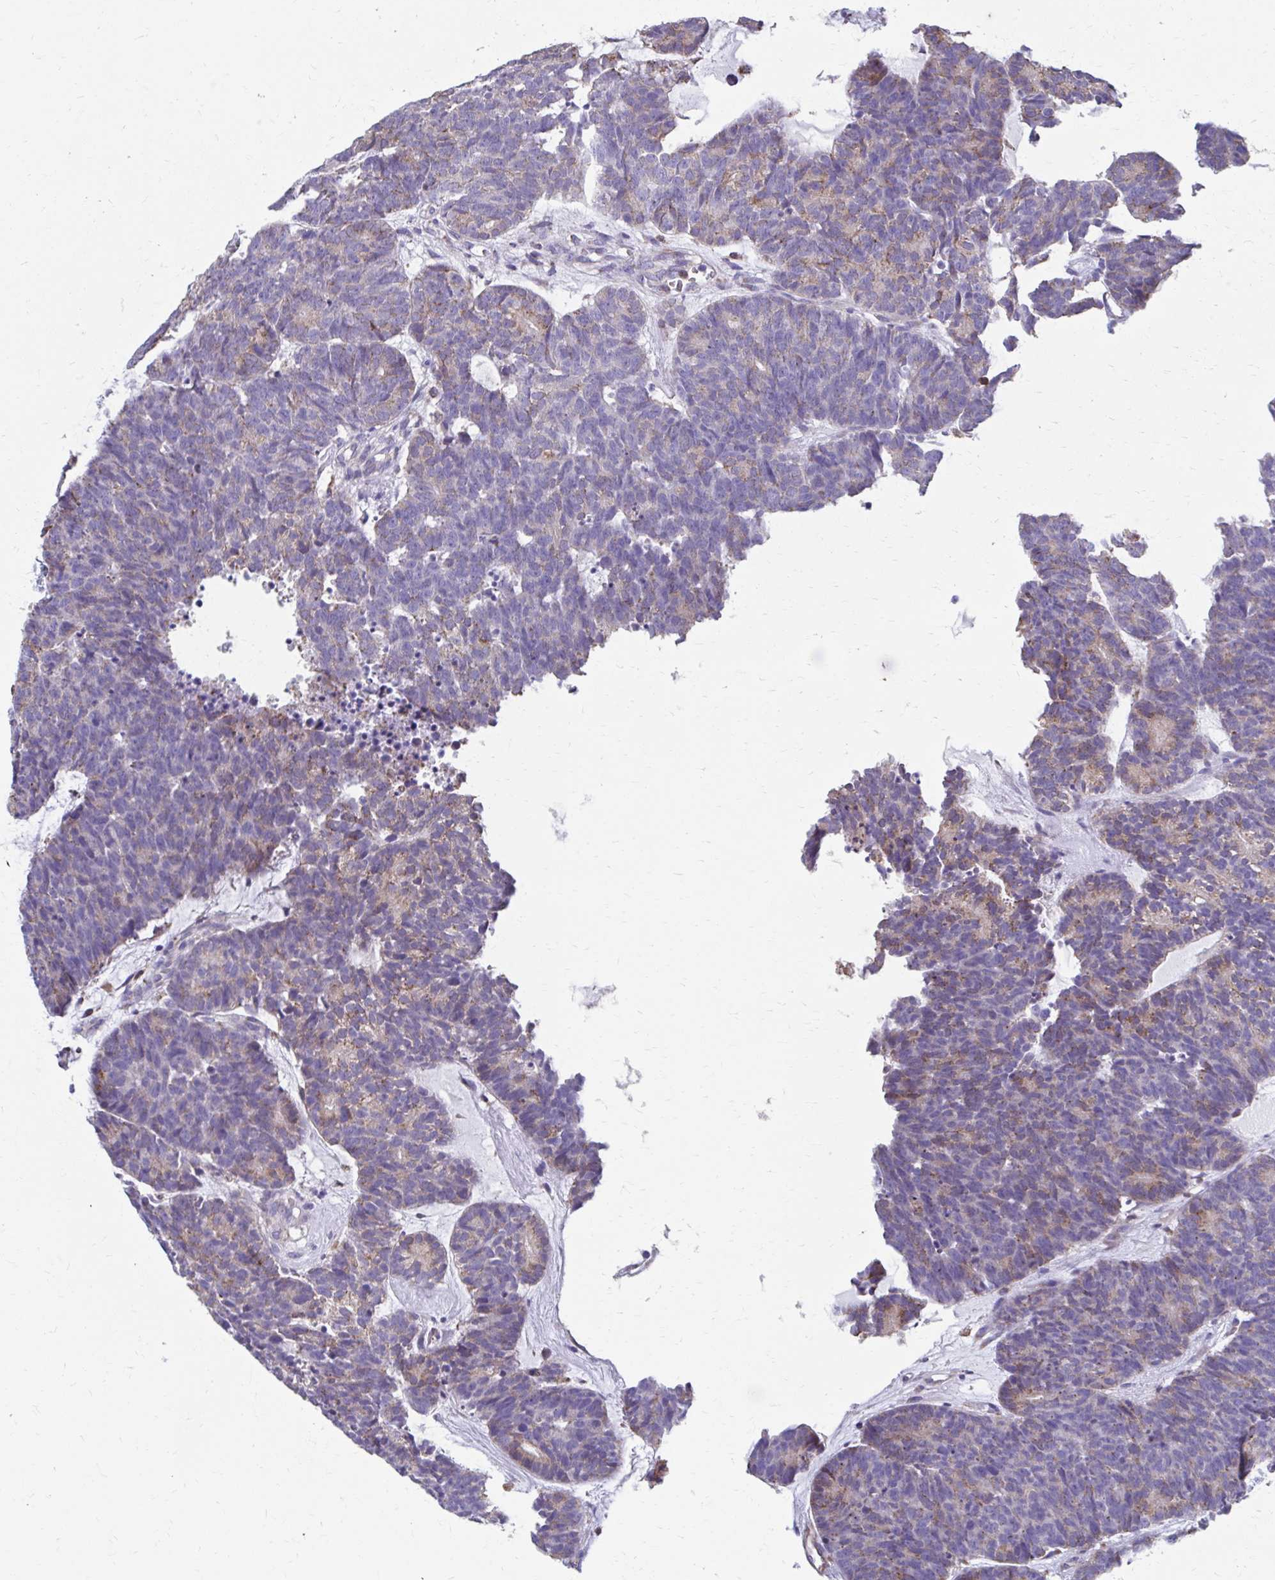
{"staining": {"intensity": "negative", "quantity": "none", "location": "none"}, "tissue": "head and neck cancer", "cell_type": "Tumor cells", "image_type": "cancer", "snomed": [{"axis": "morphology", "description": "Adenocarcinoma, NOS"}, {"axis": "topography", "description": "Head-Neck"}], "caption": "Immunohistochemical staining of human adenocarcinoma (head and neck) exhibits no significant staining in tumor cells.", "gene": "FKBP2", "patient": {"sex": "female", "age": 81}}